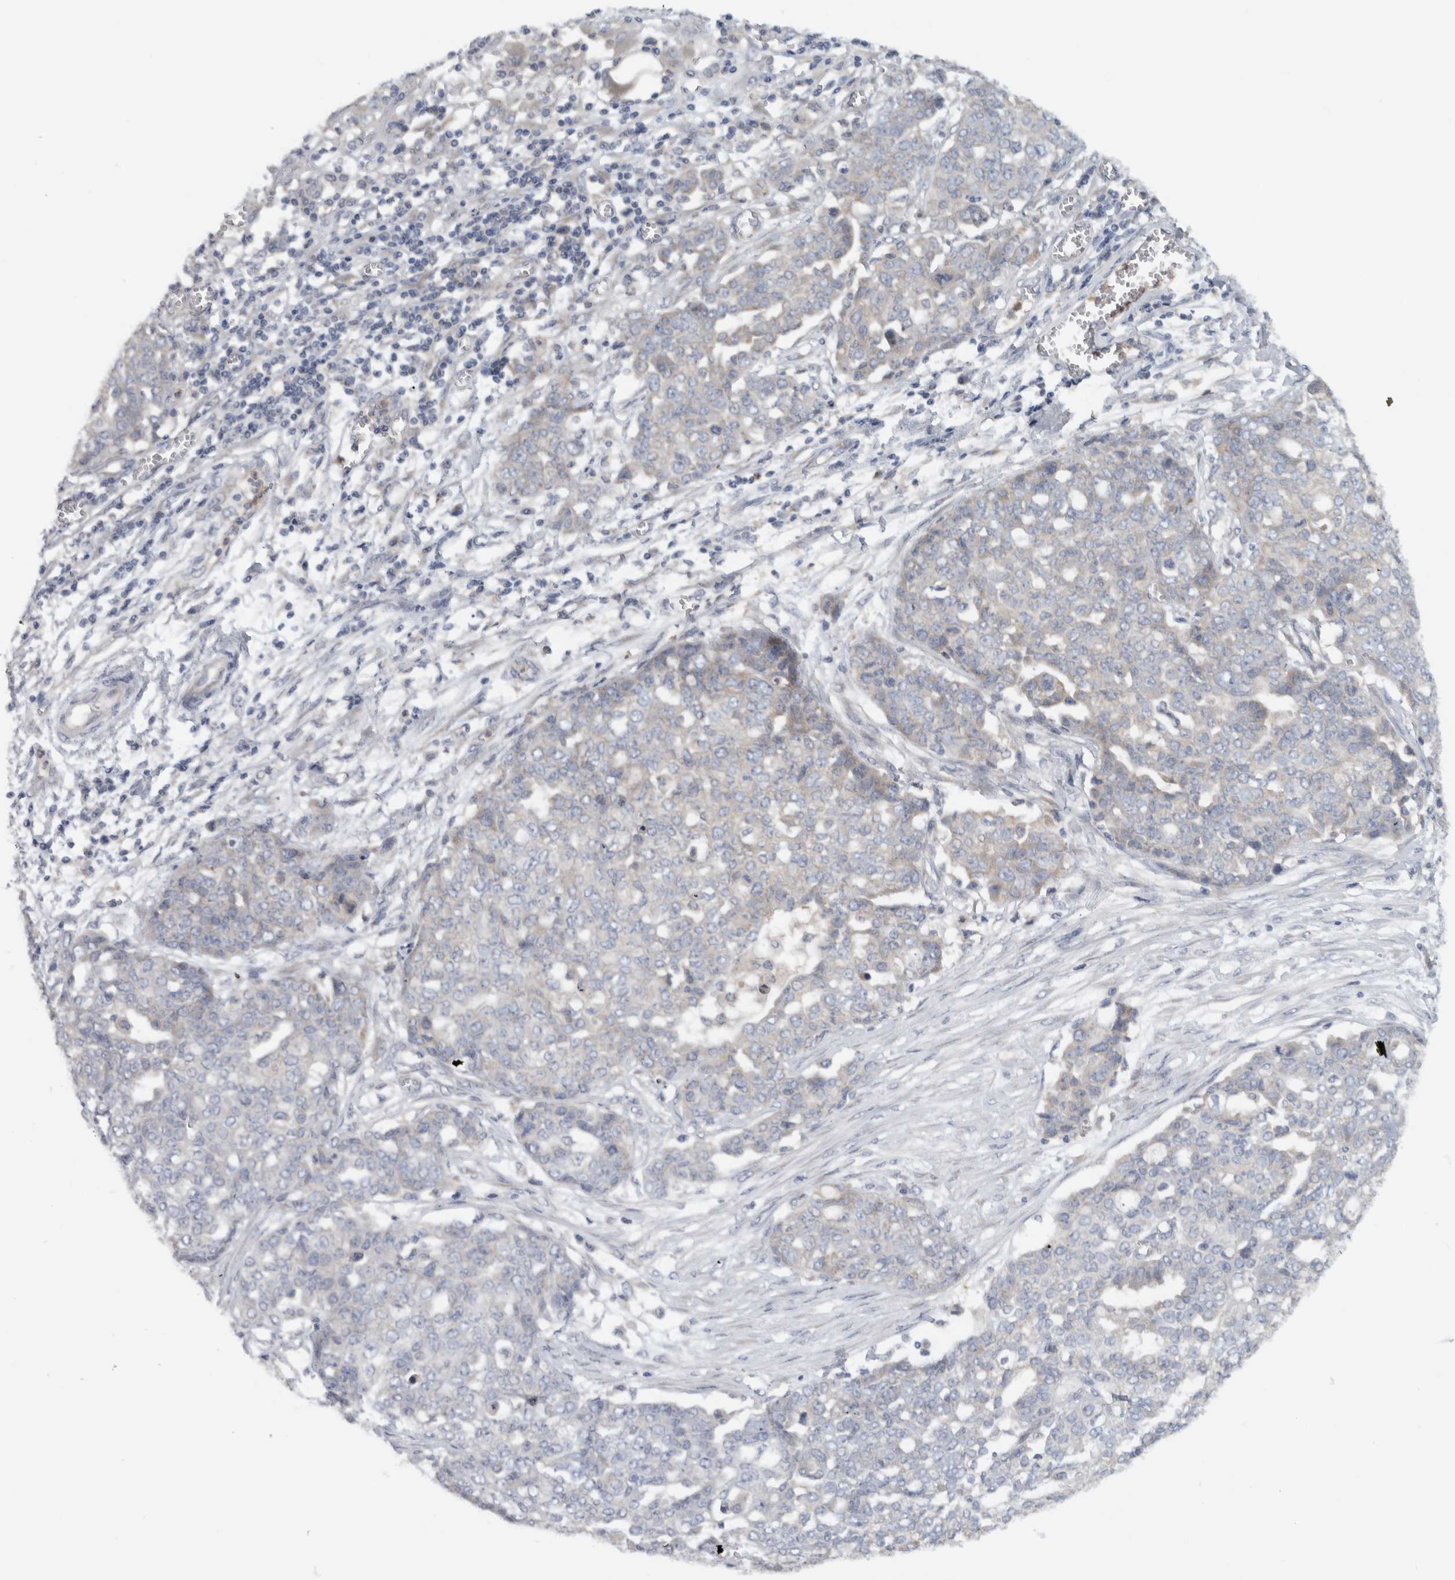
{"staining": {"intensity": "moderate", "quantity": "<25%", "location": "cytoplasmic/membranous"}, "tissue": "ovarian cancer", "cell_type": "Tumor cells", "image_type": "cancer", "snomed": [{"axis": "morphology", "description": "Cystadenocarcinoma, serous, NOS"}, {"axis": "topography", "description": "Soft tissue"}, {"axis": "topography", "description": "Ovary"}], "caption": "Immunohistochemistry staining of ovarian cancer (serous cystadenocarcinoma), which exhibits low levels of moderate cytoplasmic/membranous positivity in approximately <25% of tumor cells indicating moderate cytoplasmic/membranous protein staining. The staining was performed using DAB (brown) for protein detection and nuclei were counterstained in hematoxylin (blue).", "gene": "VEPH1", "patient": {"sex": "female", "age": 57}}